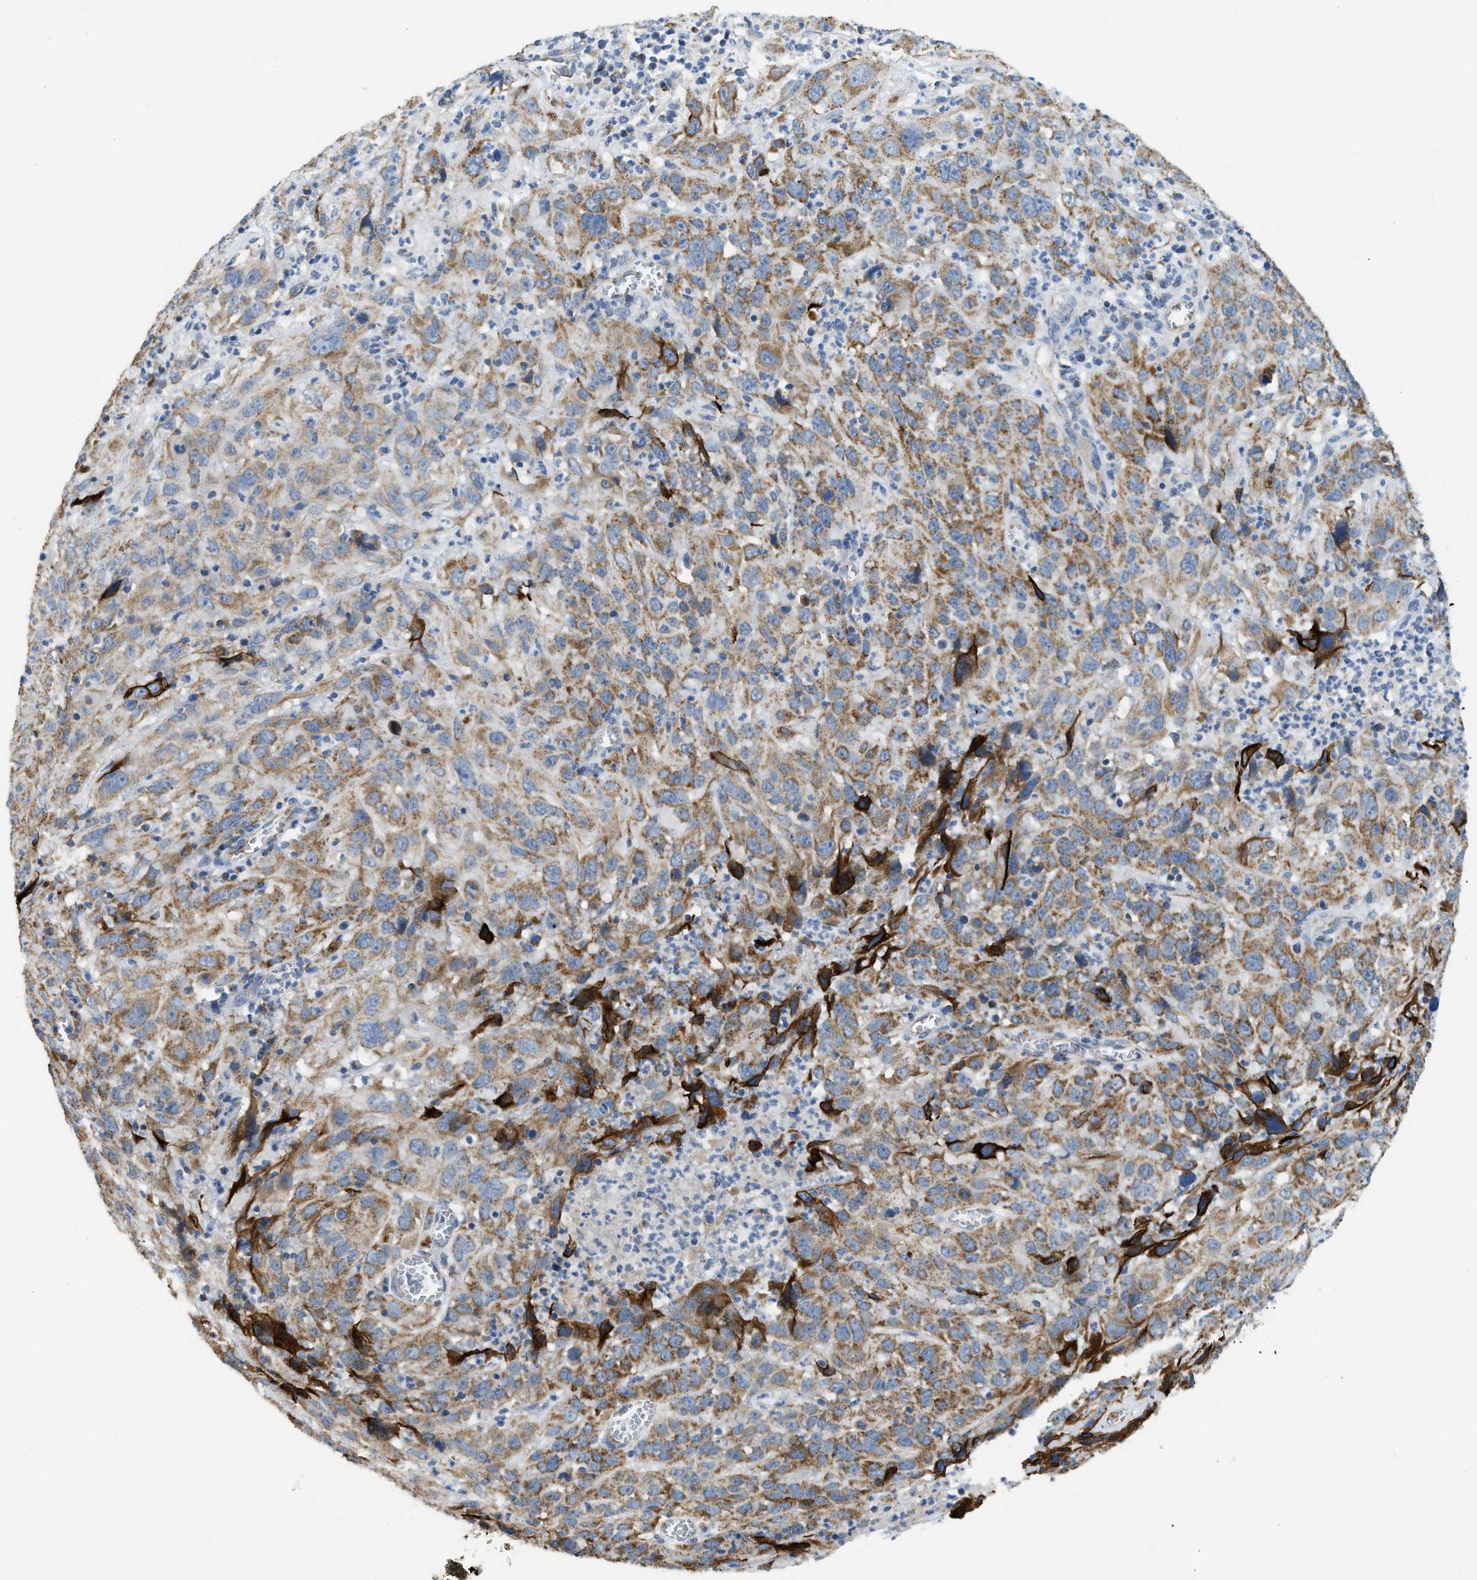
{"staining": {"intensity": "moderate", "quantity": ">75%", "location": "cytoplasmic/membranous"}, "tissue": "cervical cancer", "cell_type": "Tumor cells", "image_type": "cancer", "snomed": [{"axis": "morphology", "description": "Squamous cell carcinoma, NOS"}, {"axis": "topography", "description": "Cervix"}], "caption": "This micrograph exhibits IHC staining of human cervical cancer, with medium moderate cytoplasmic/membranous expression in about >75% of tumor cells.", "gene": "GOT2", "patient": {"sex": "female", "age": 32}}